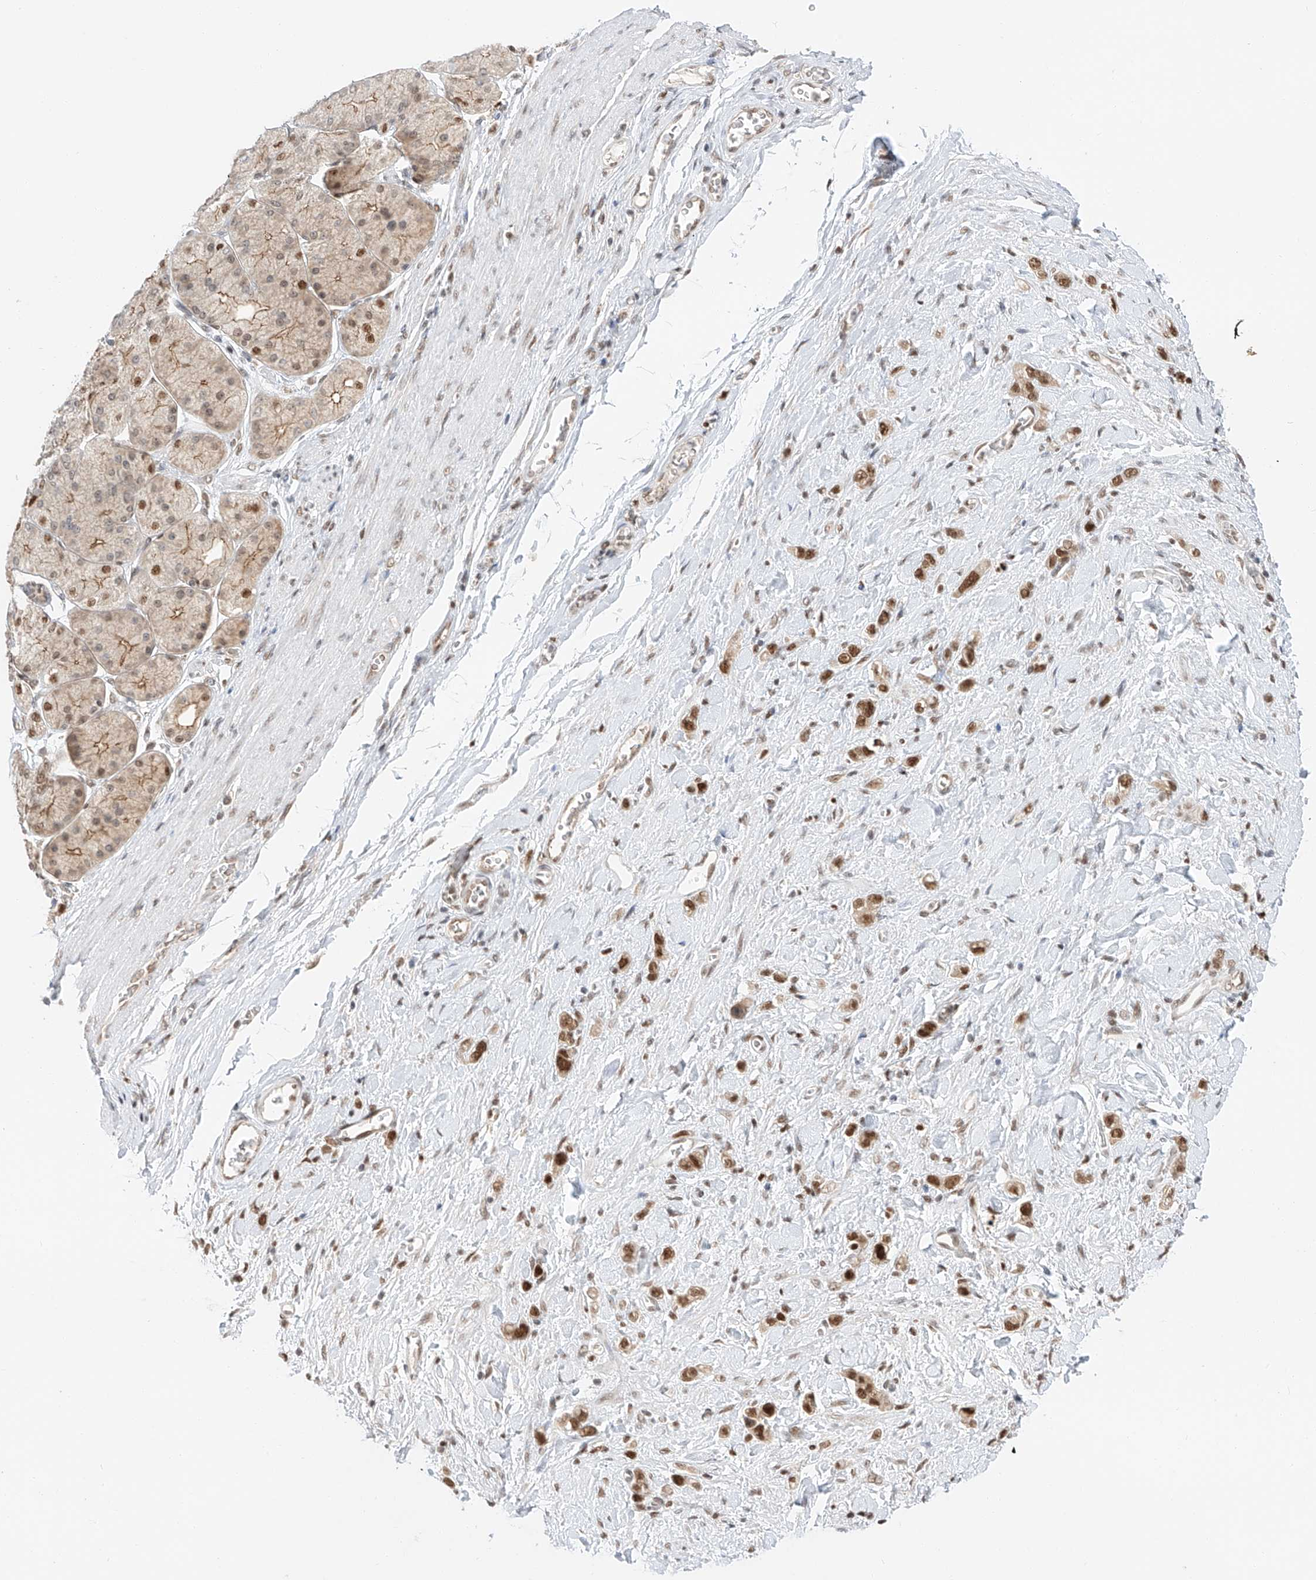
{"staining": {"intensity": "strong", "quantity": ">75%", "location": "nuclear"}, "tissue": "stomach cancer", "cell_type": "Tumor cells", "image_type": "cancer", "snomed": [{"axis": "morphology", "description": "Adenocarcinoma, NOS"}, {"axis": "topography", "description": "Stomach"}], "caption": "Immunohistochemistry (DAB) staining of human stomach cancer shows strong nuclear protein positivity in approximately >75% of tumor cells. The staining was performed using DAB, with brown indicating positive protein expression. Nuclei are stained blue with hematoxylin.", "gene": "POGK", "patient": {"sex": "female", "age": 65}}